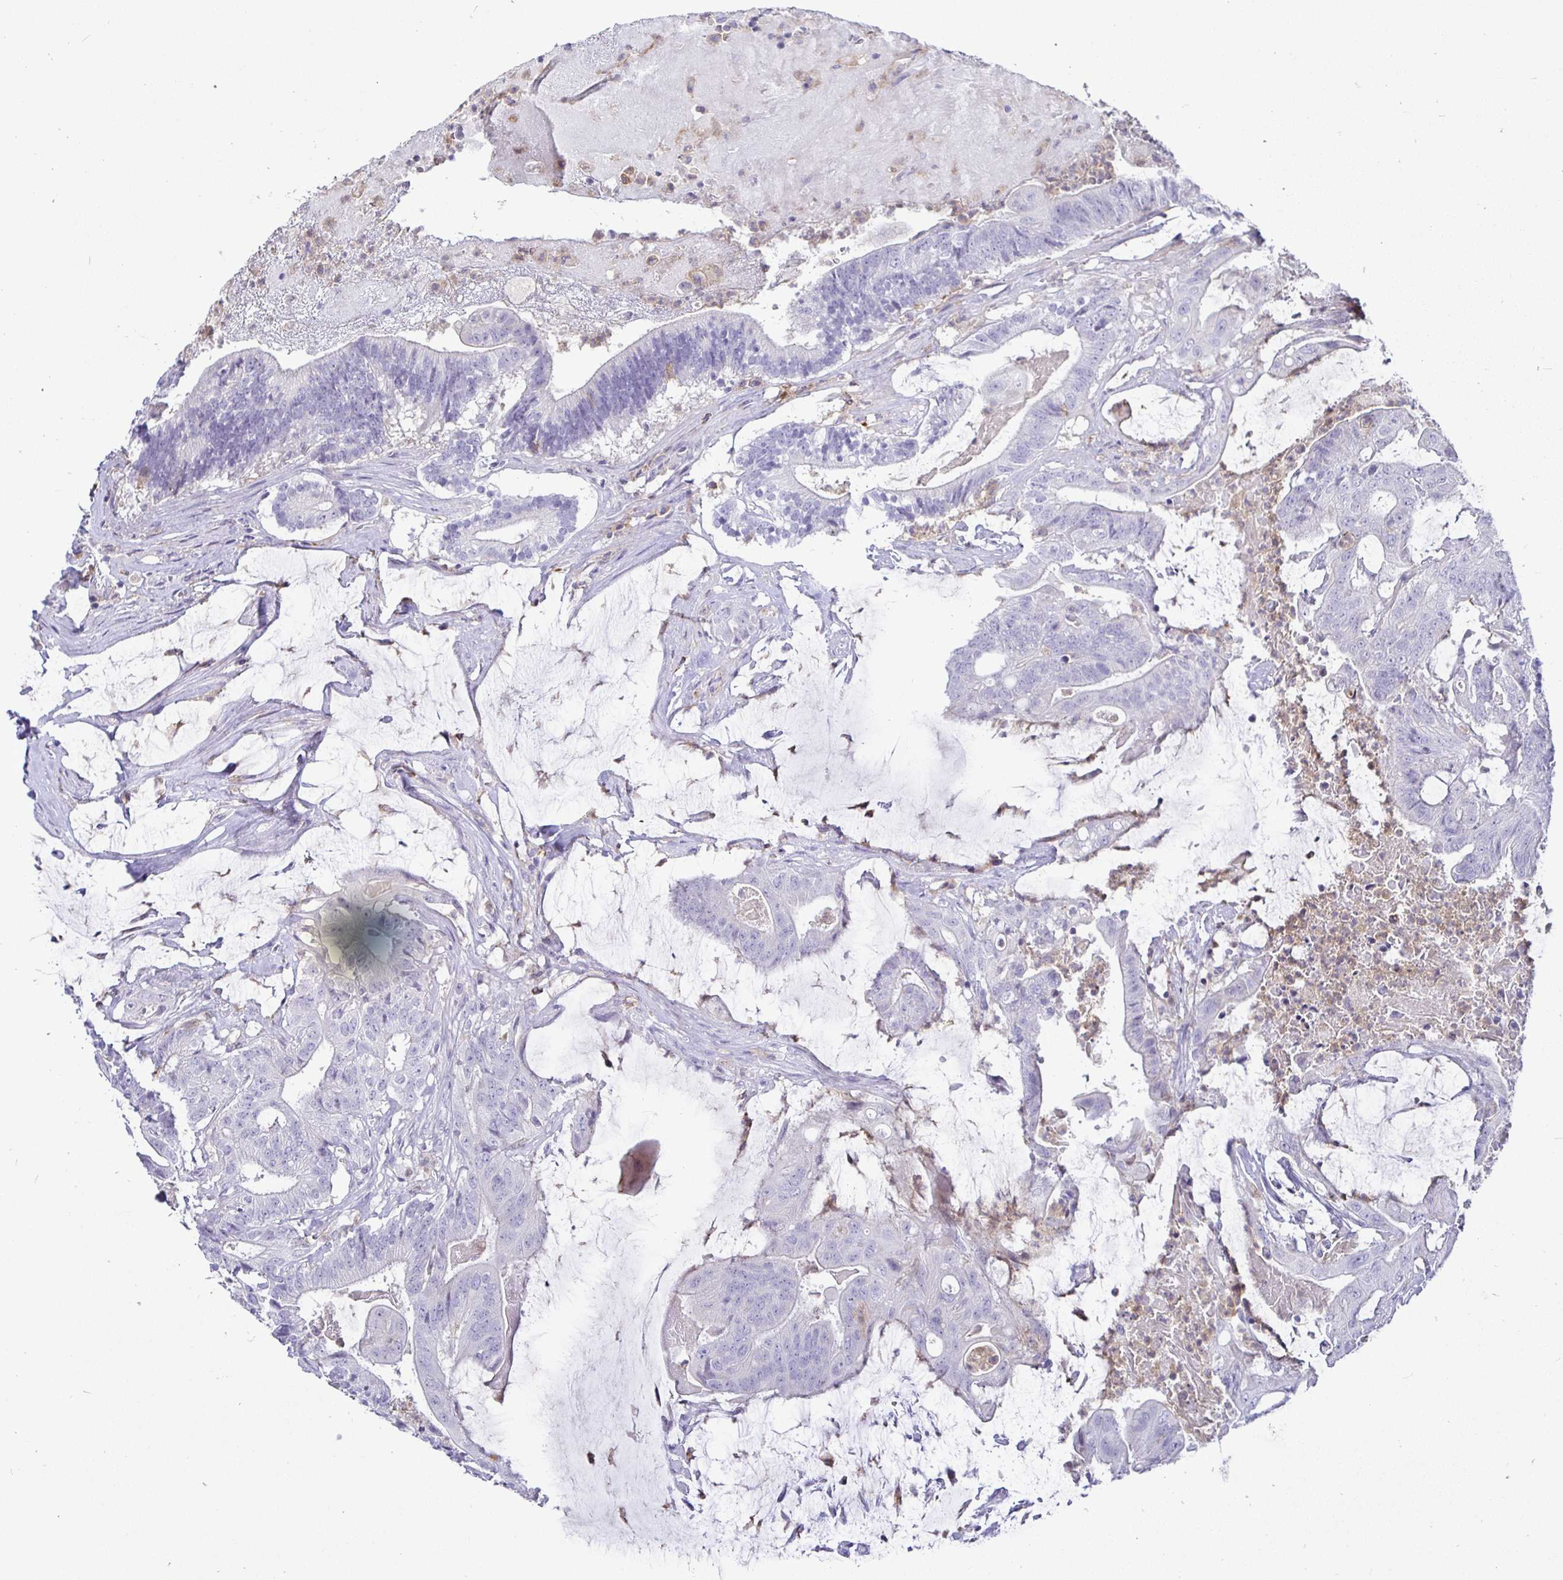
{"staining": {"intensity": "negative", "quantity": "none", "location": "none"}, "tissue": "colorectal cancer", "cell_type": "Tumor cells", "image_type": "cancer", "snomed": [{"axis": "morphology", "description": "Adenocarcinoma, NOS"}, {"axis": "topography", "description": "Colon"}], "caption": "Immunohistochemistry image of neoplastic tissue: colorectal adenocarcinoma stained with DAB (3,3'-diaminobenzidine) exhibits no significant protein positivity in tumor cells.", "gene": "SIRPA", "patient": {"sex": "female", "age": 43}}